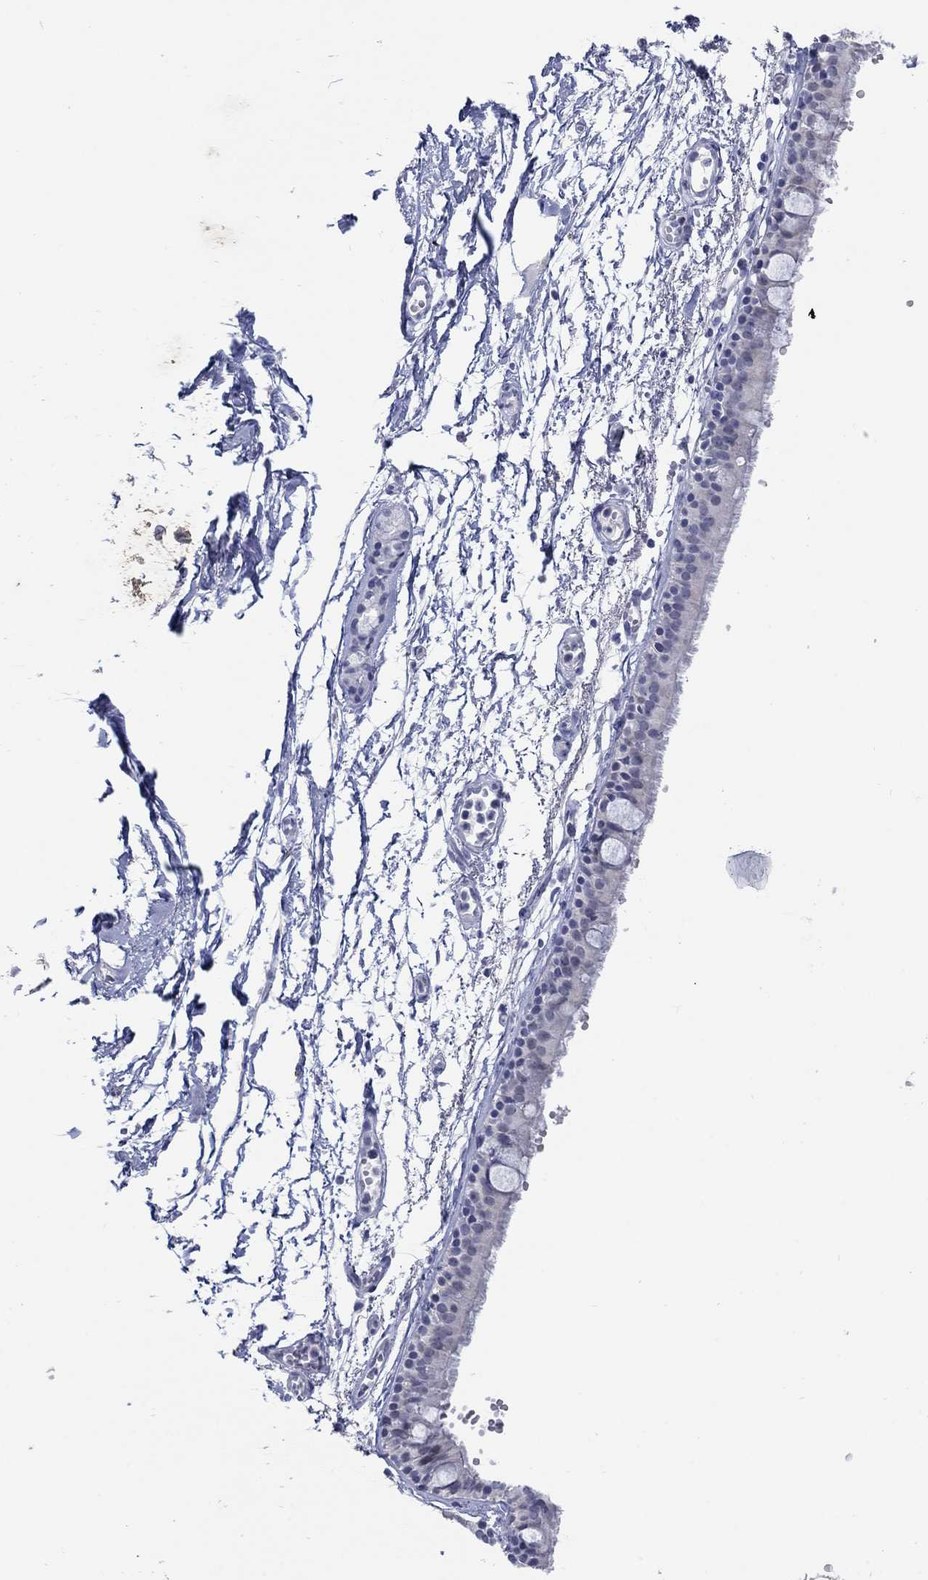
{"staining": {"intensity": "negative", "quantity": "none", "location": "none"}, "tissue": "bronchus", "cell_type": "Respiratory epithelial cells", "image_type": "normal", "snomed": [{"axis": "morphology", "description": "Normal tissue, NOS"}, {"axis": "topography", "description": "Cartilage tissue"}, {"axis": "topography", "description": "Bronchus"}], "caption": "High magnification brightfield microscopy of benign bronchus stained with DAB (brown) and counterstained with hematoxylin (blue): respiratory epithelial cells show no significant positivity. (DAB IHC with hematoxylin counter stain).", "gene": "ATP6V1G2", "patient": {"sex": "male", "age": 66}}